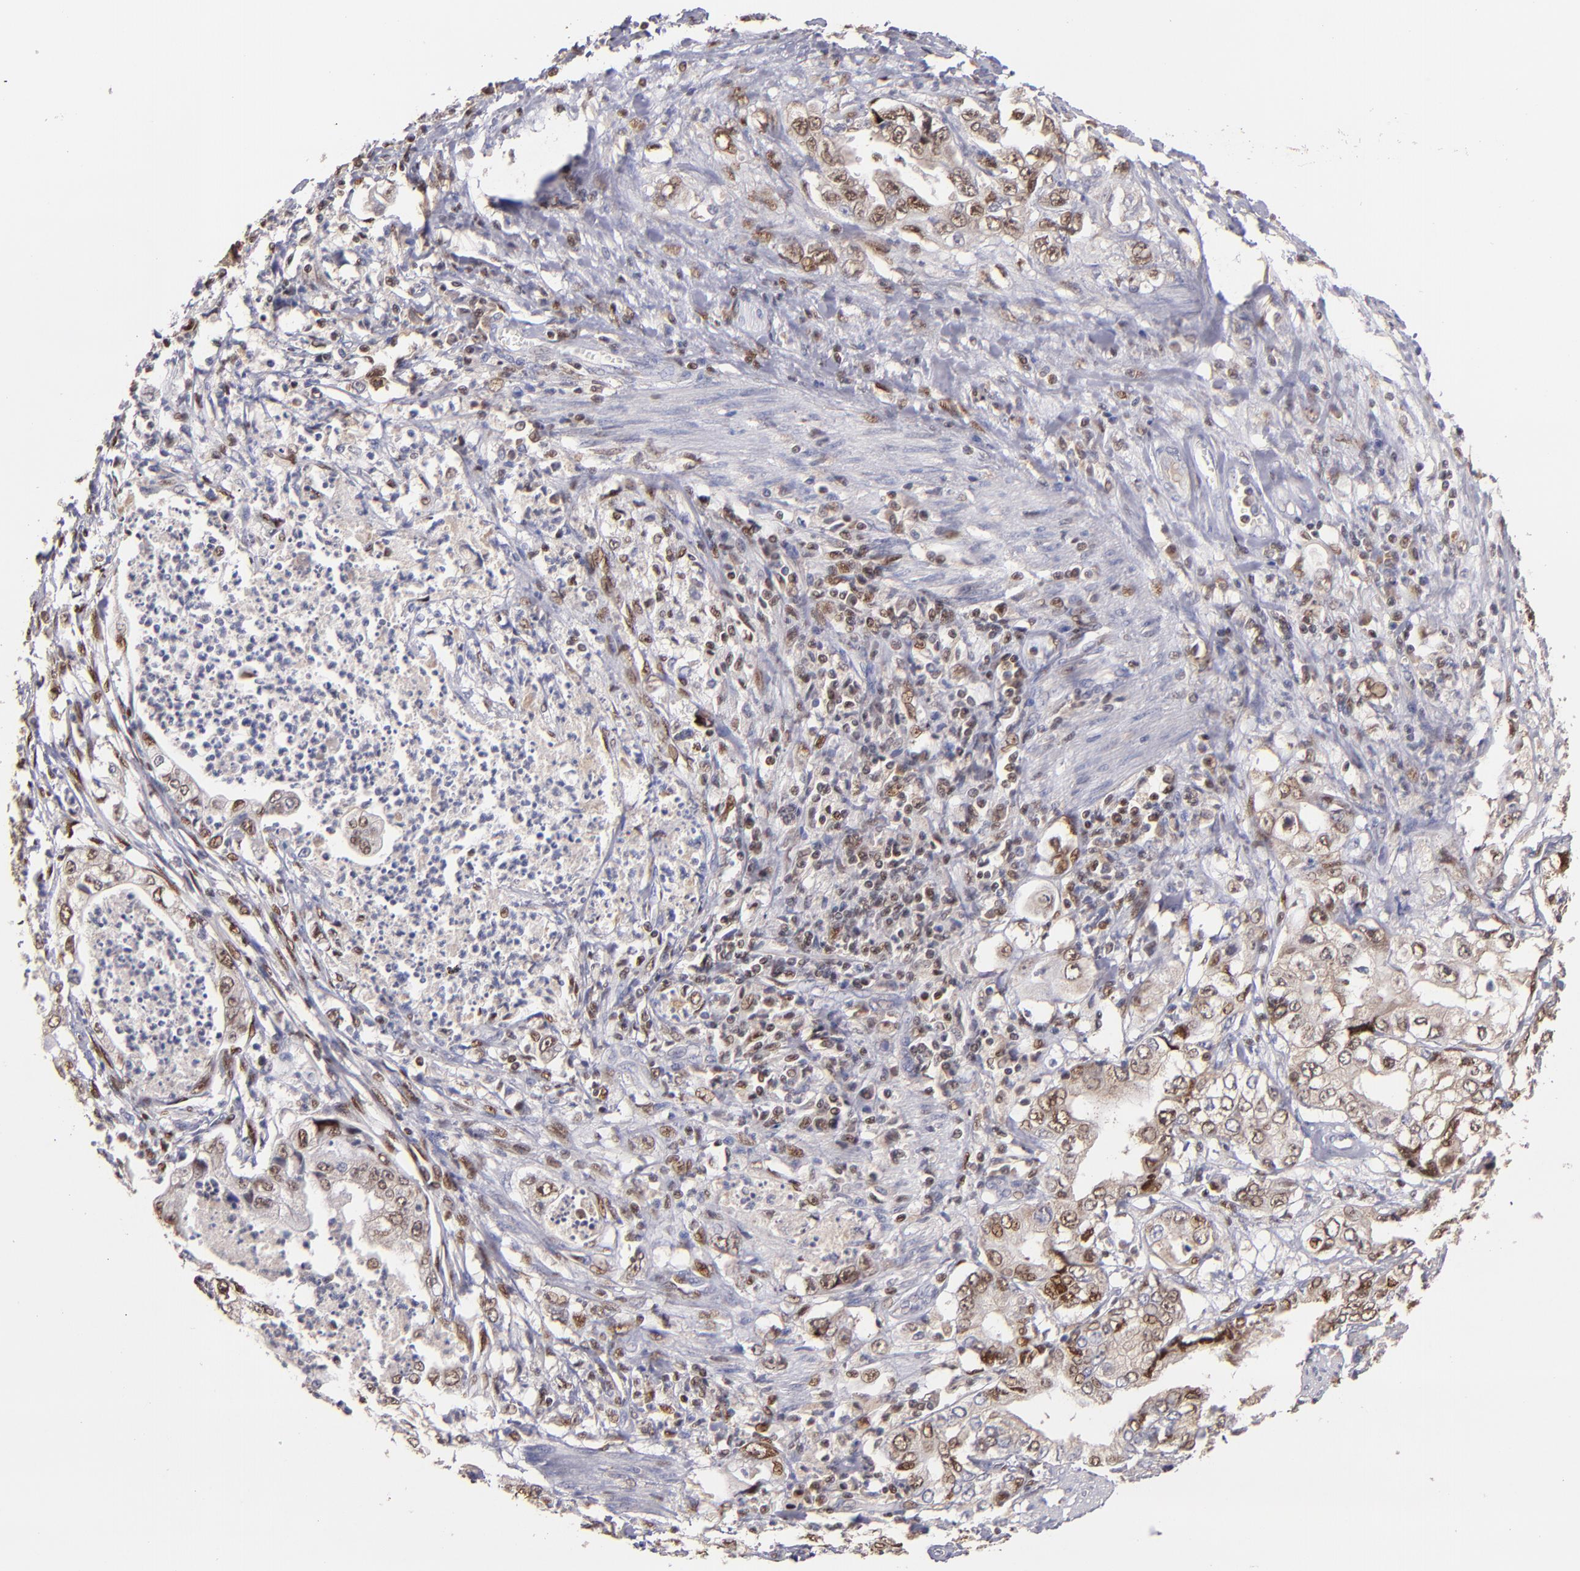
{"staining": {"intensity": "moderate", "quantity": "25%-75%", "location": "cytoplasmic/membranous,nuclear"}, "tissue": "stomach cancer", "cell_type": "Tumor cells", "image_type": "cancer", "snomed": [{"axis": "morphology", "description": "Adenocarcinoma, NOS"}, {"axis": "topography", "description": "Pancreas"}, {"axis": "topography", "description": "Stomach, upper"}], "caption": "High-magnification brightfield microscopy of stomach adenocarcinoma stained with DAB (brown) and counterstained with hematoxylin (blue). tumor cells exhibit moderate cytoplasmic/membranous and nuclear staining is present in approximately25%-75% of cells. (Brightfield microscopy of DAB IHC at high magnification).", "gene": "UPF3B", "patient": {"sex": "male", "age": 77}}